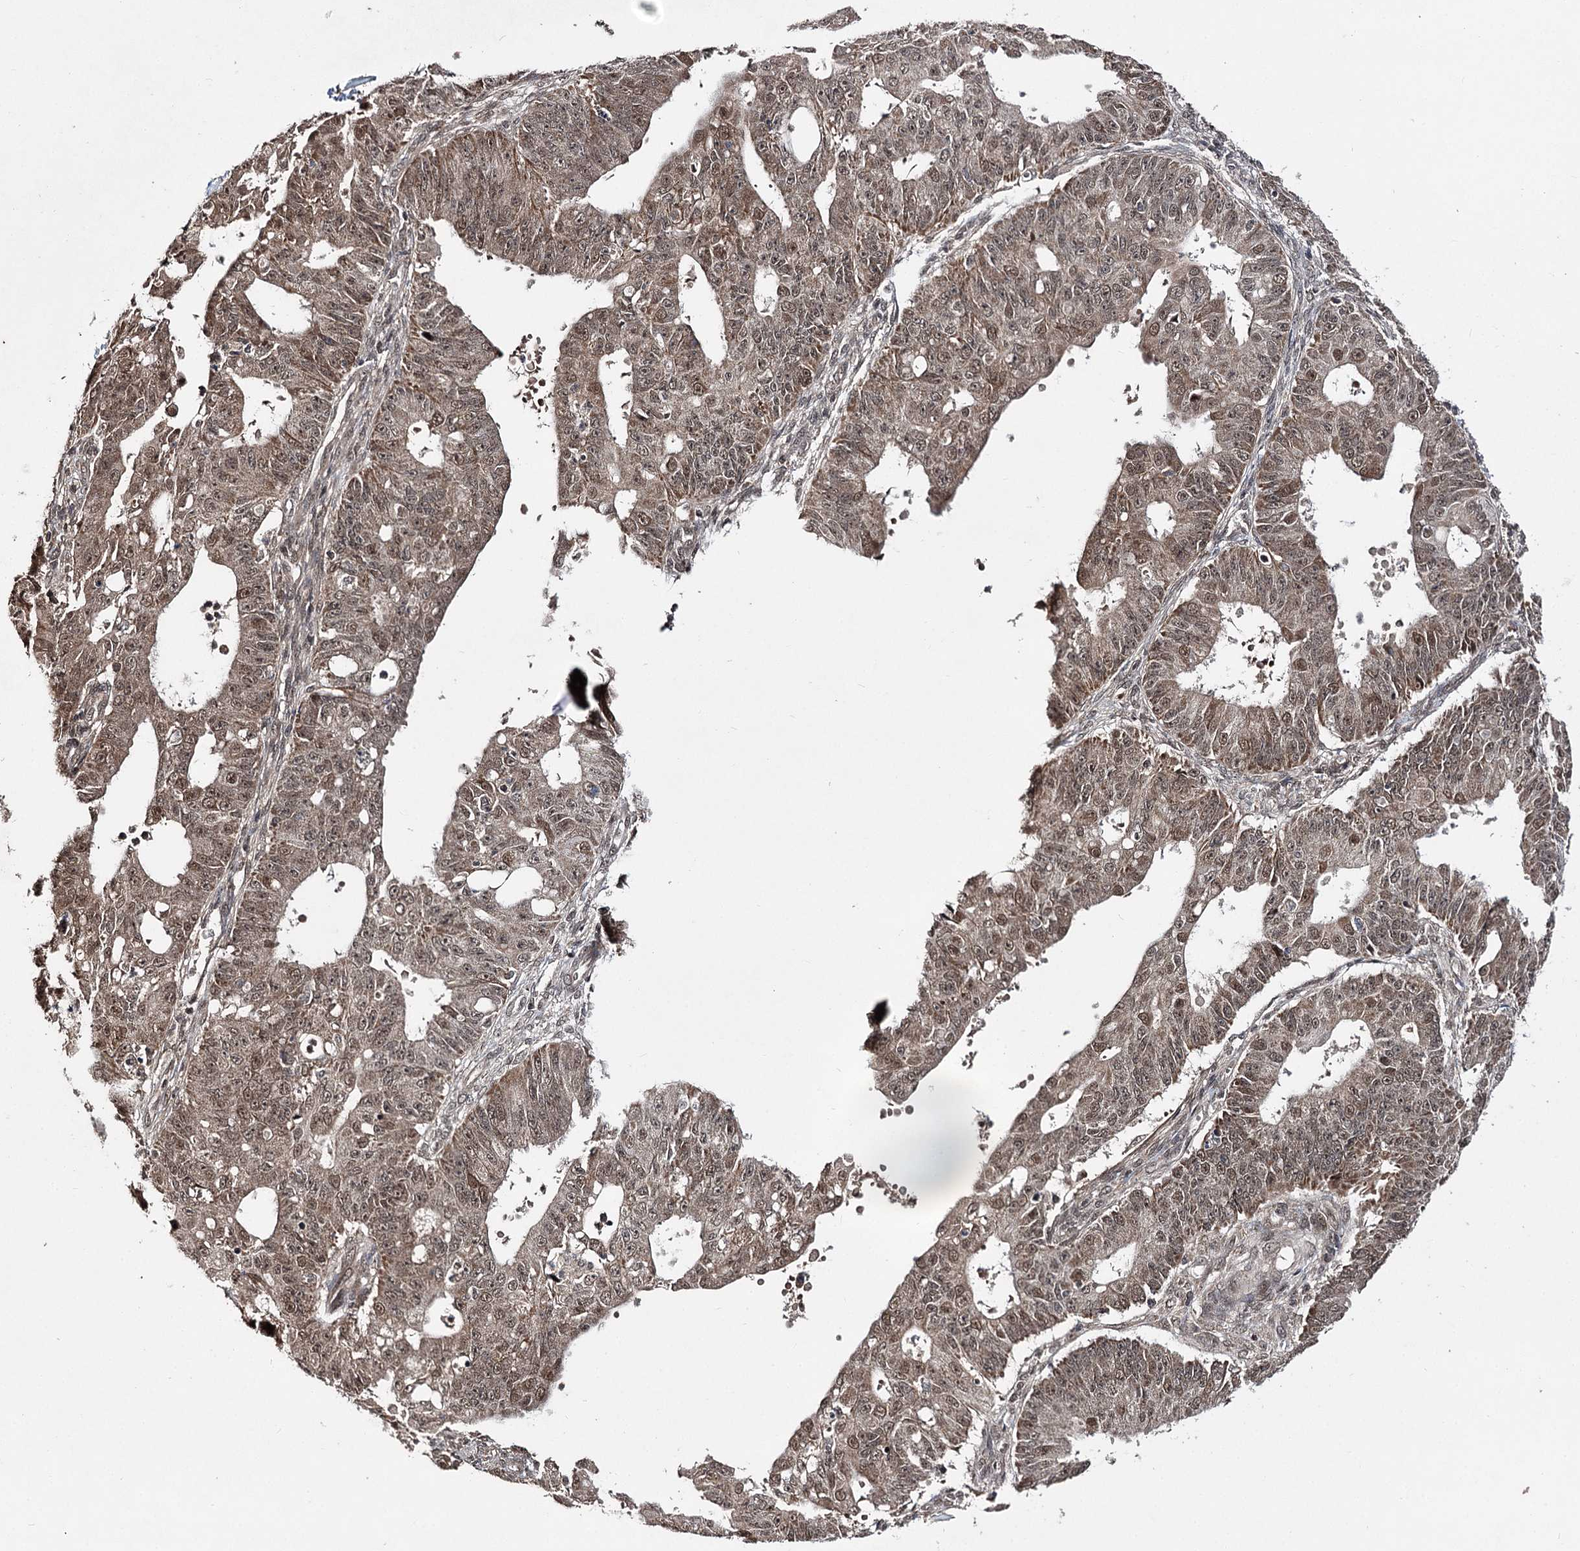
{"staining": {"intensity": "weak", "quantity": ">75%", "location": "cytoplasmic/membranous,nuclear"}, "tissue": "ovarian cancer", "cell_type": "Tumor cells", "image_type": "cancer", "snomed": [{"axis": "morphology", "description": "Carcinoma, endometroid"}, {"axis": "topography", "description": "Appendix"}, {"axis": "topography", "description": "Ovary"}], "caption": "IHC of human ovarian endometroid carcinoma demonstrates low levels of weak cytoplasmic/membranous and nuclear expression in about >75% of tumor cells.", "gene": "FAM53B", "patient": {"sex": "female", "age": 42}}